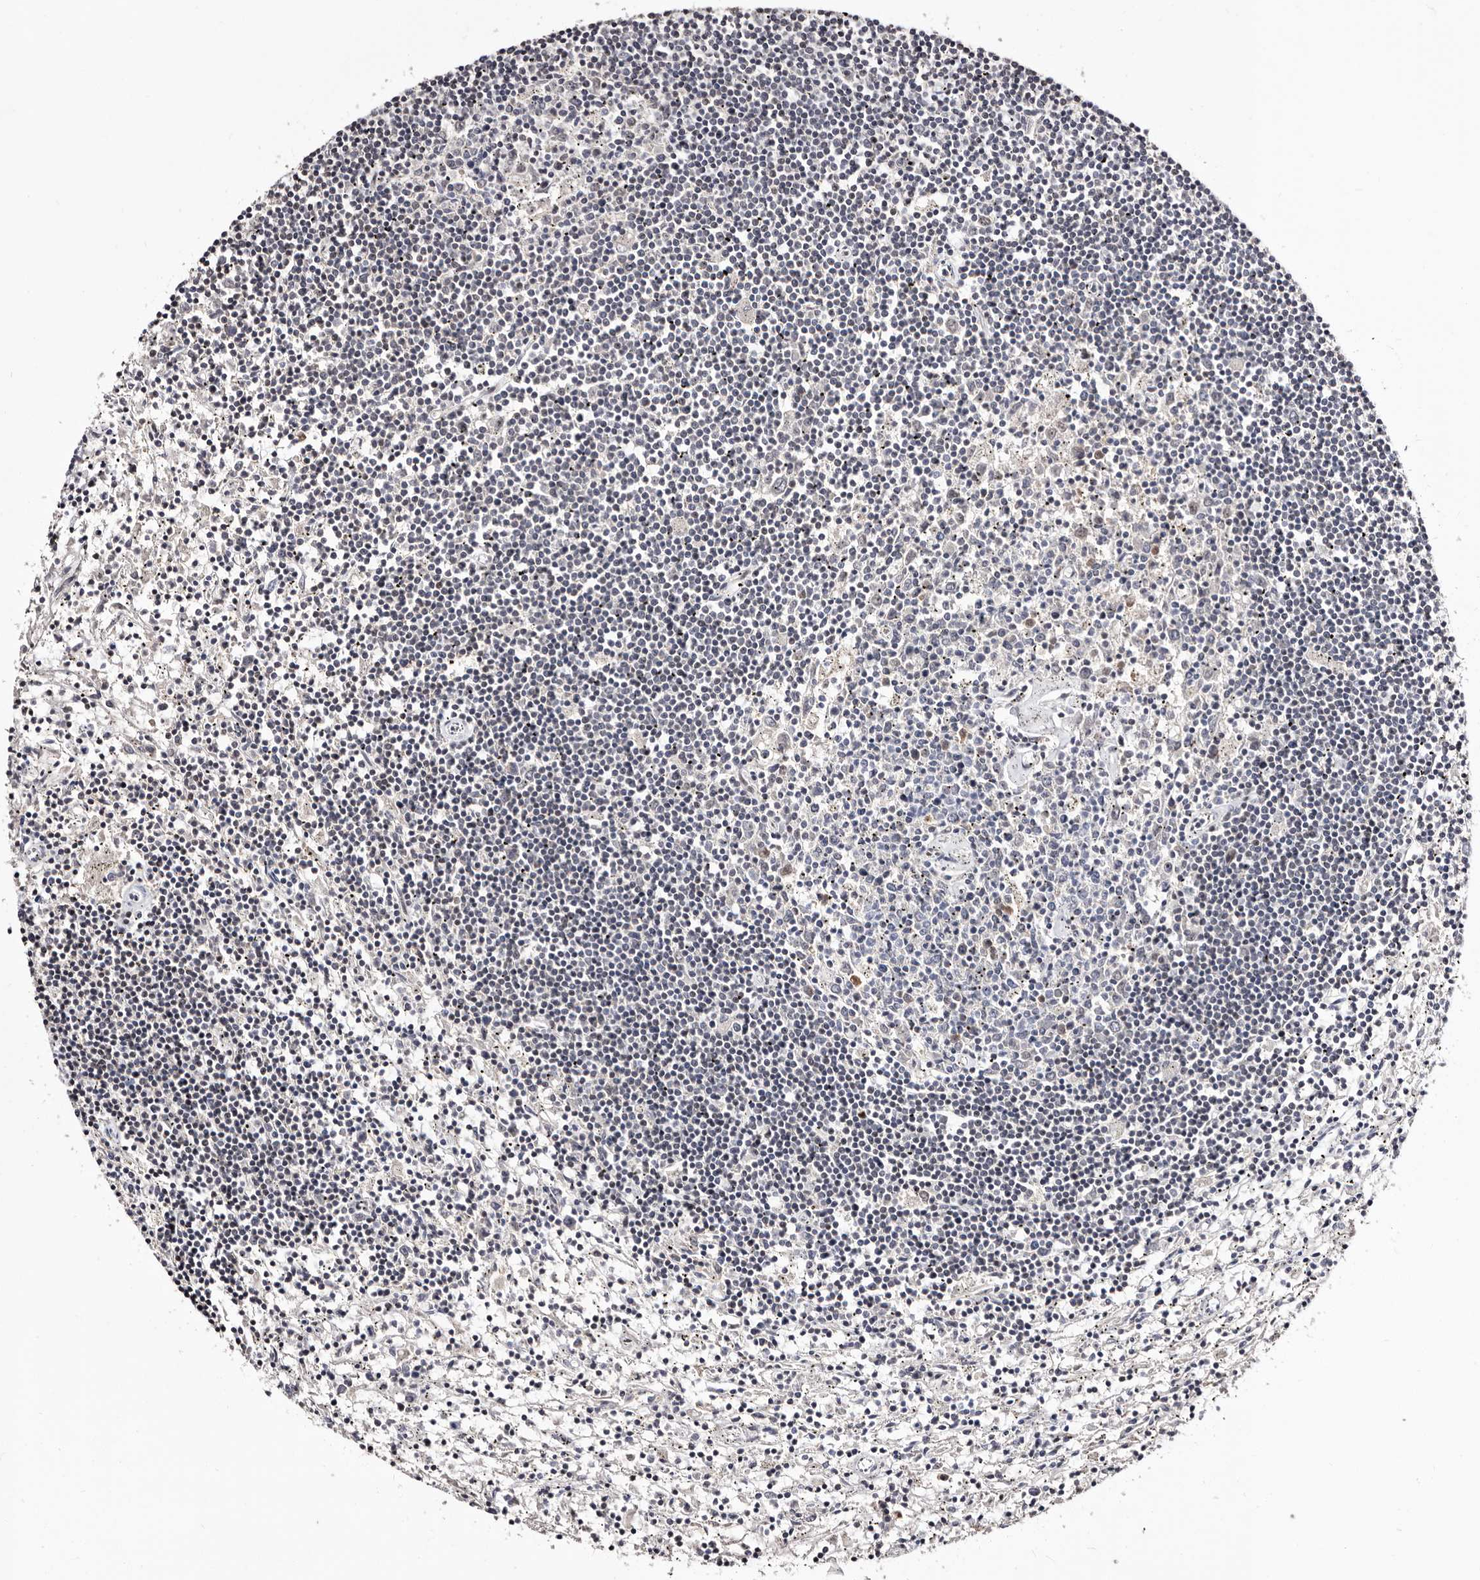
{"staining": {"intensity": "negative", "quantity": "none", "location": "none"}, "tissue": "lymphoma", "cell_type": "Tumor cells", "image_type": "cancer", "snomed": [{"axis": "morphology", "description": "Malignant lymphoma, non-Hodgkin's type, Low grade"}, {"axis": "topography", "description": "Spleen"}], "caption": "IHC histopathology image of neoplastic tissue: lymphoma stained with DAB (3,3'-diaminobenzidine) exhibits no significant protein positivity in tumor cells.", "gene": "ANAPC11", "patient": {"sex": "male", "age": 76}}